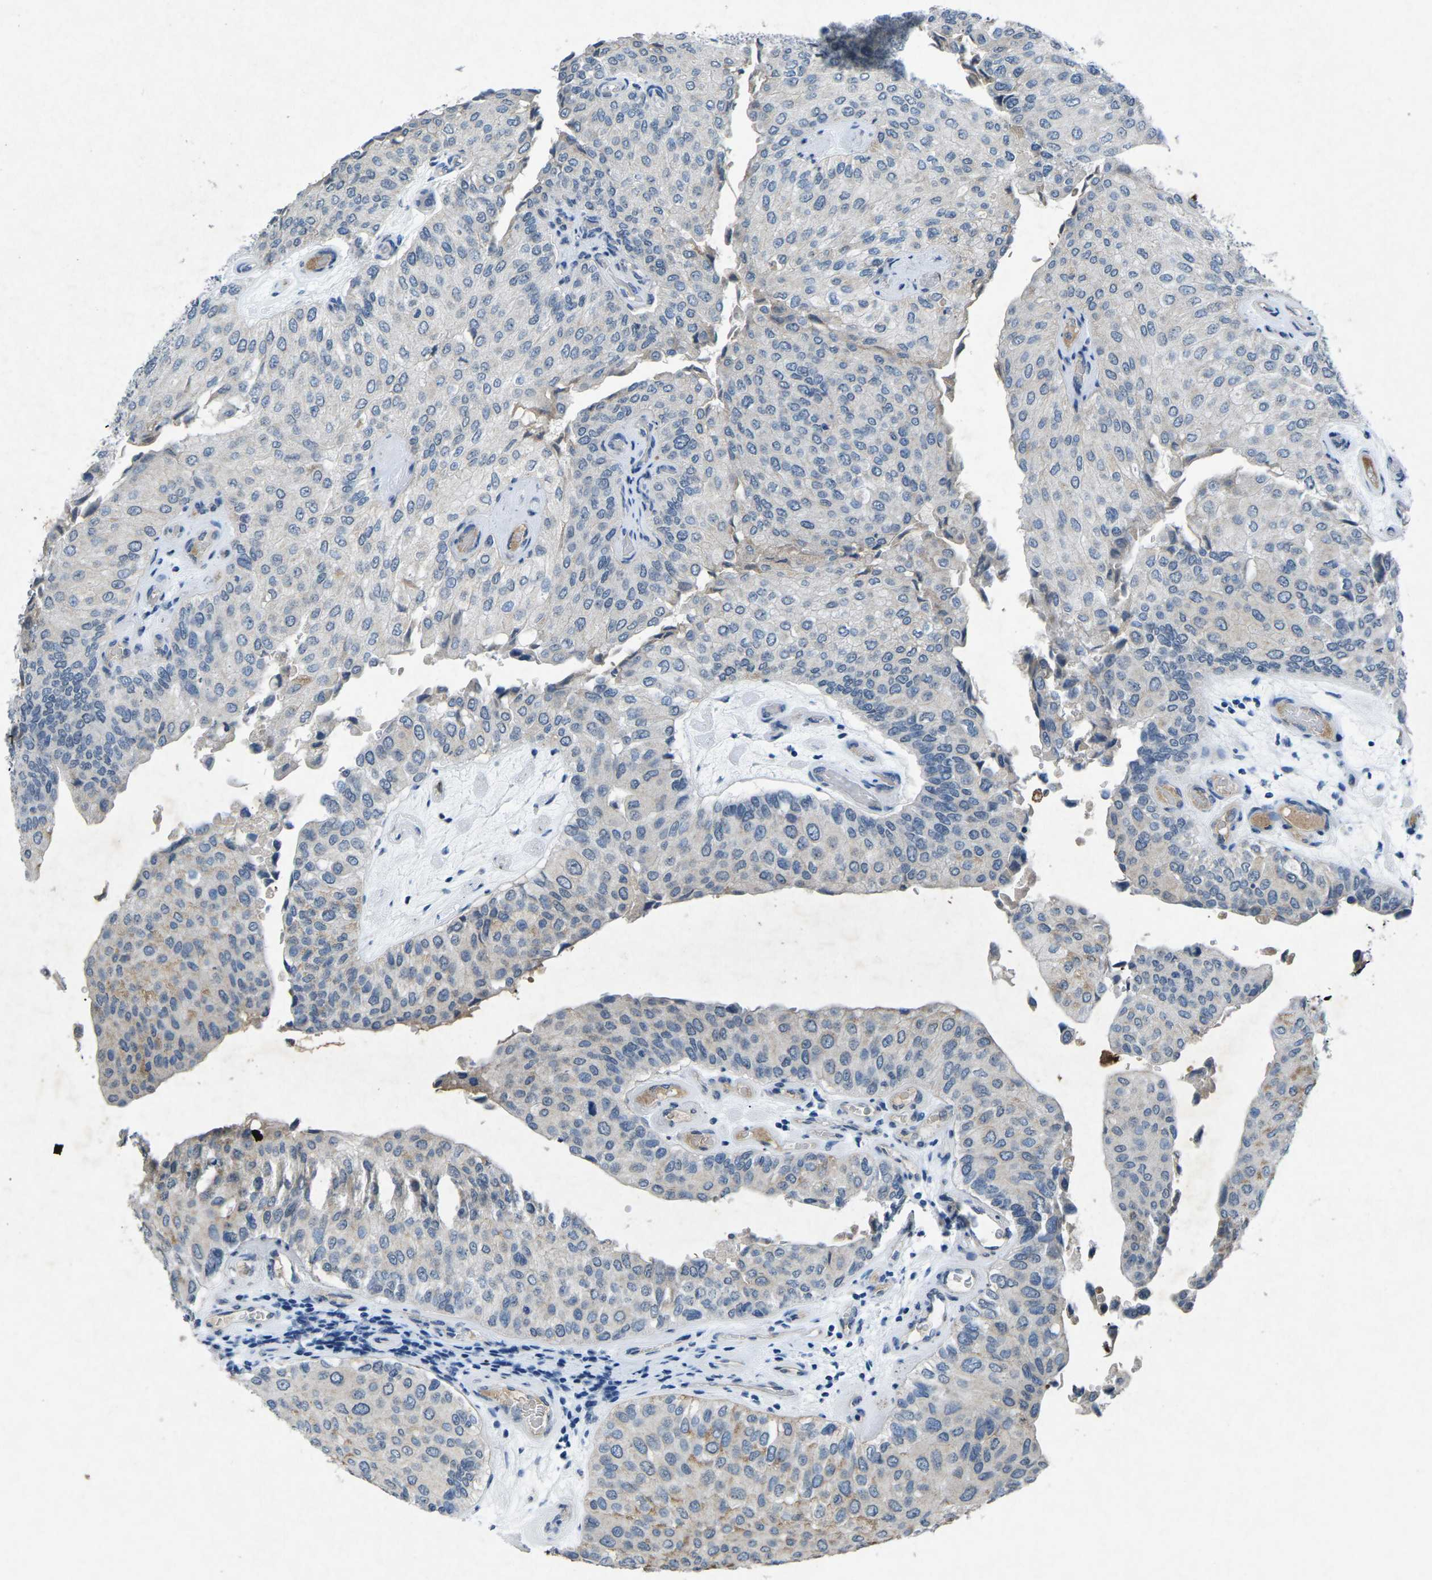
{"staining": {"intensity": "weak", "quantity": "<25%", "location": "cytoplasmic/membranous"}, "tissue": "urothelial cancer", "cell_type": "Tumor cells", "image_type": "cancer", "snomed": [{"axis": "morphology", "description": "Urothelial carcinoma, High grade"}, {"axis": "topography", "description": "Kidney"}, {"axis": "topography", "description": "Urinary bladder"}], "caption": "There is no significant staining in tumor cells of urothelial cancer. (DAB immunohistochemistry (IHC), high magnification).", "gene": "PLG", "patient": {"sex": "male", "age": 77}}